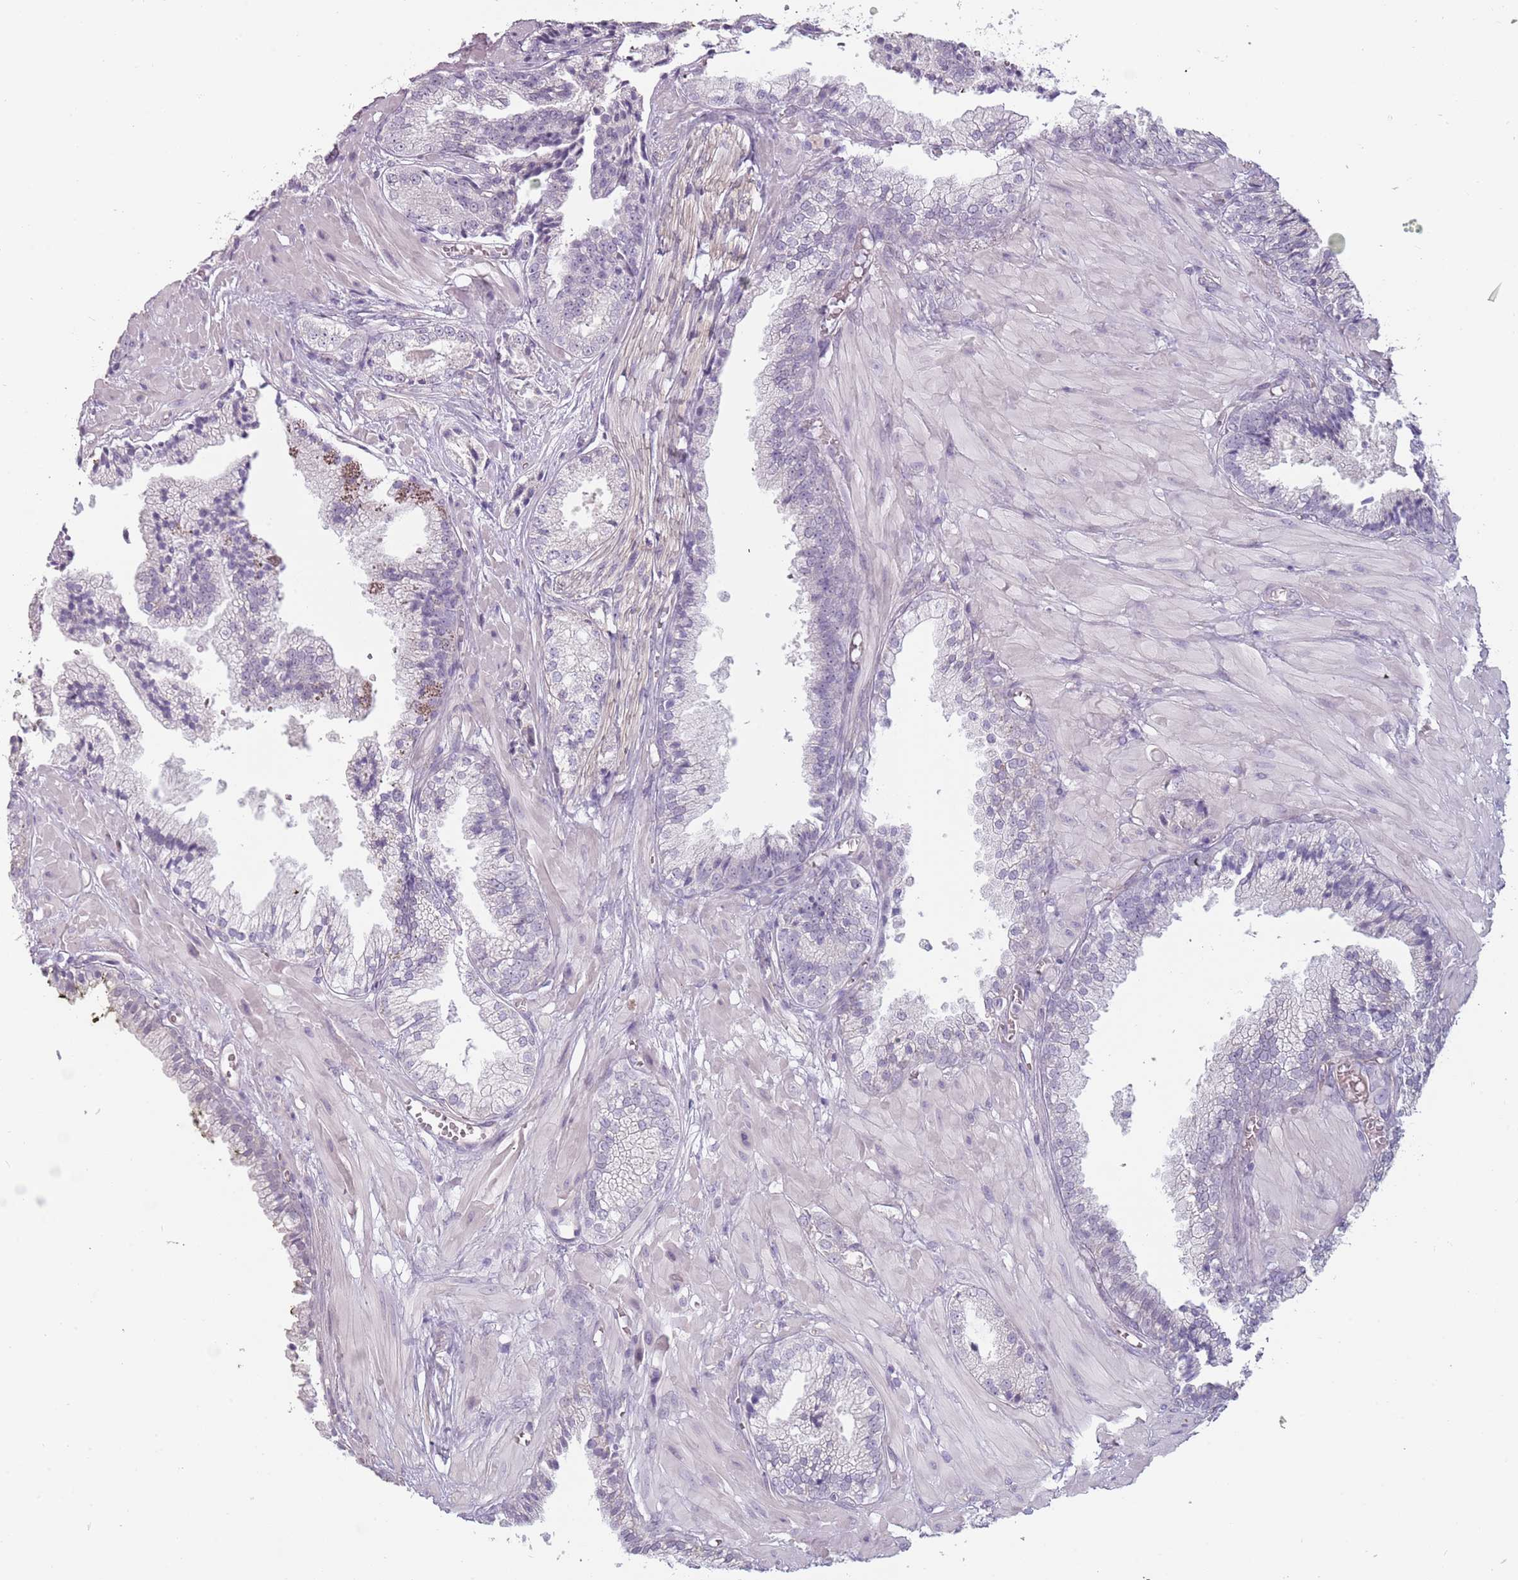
{"staining": {"intensity": "negative", "quantity": "none", "location": "none"}, "tissue": "prostate cancer", "cell_type": "Tumor cells", "image_type": "cancer", "snomed": [{"axis": "morphology", "description": "Adenocarcinoma, High grade"}, {"axis": "topography", "description": "Prostate"}], "caption": "Immunohistochemistry image of neoplastic tissue: human prostate cancer (adenocarcinoma (high-grade)) stained with DAB (3,3'-diaminobenzidine) exhibits no significant protein positivity in tumor cells.", "gene": "RFX2", "patient": {"sex": "male", "age": 71}}